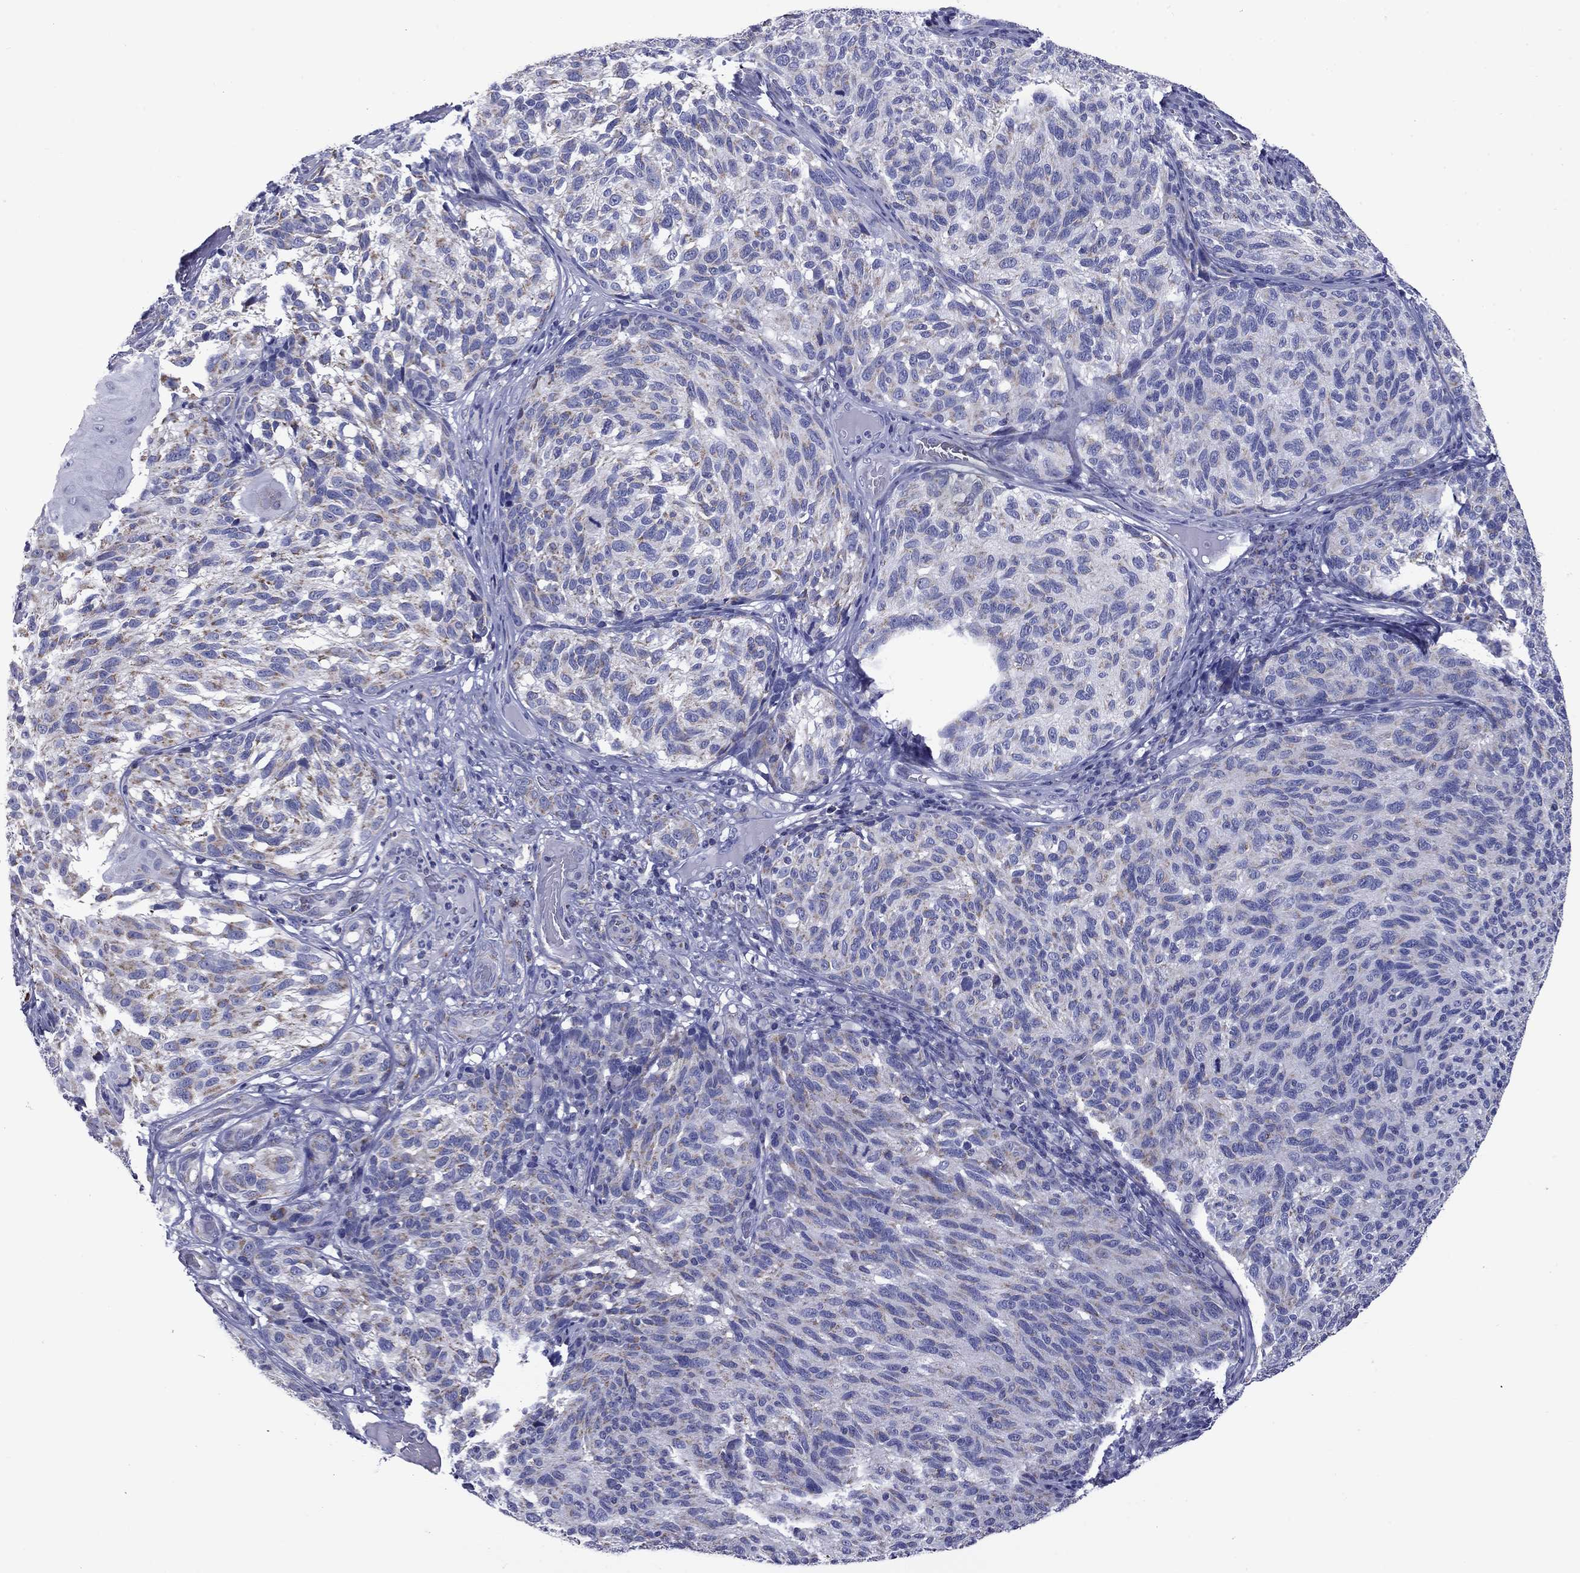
{"staining": {"intensity": "weak", "quantity": "<25%", "location": "cytoplasmic/membranous"}, "tissue": "melanoma", "cell_type": "Tumor cells", "image_type": "cancer", "snomed": [{"axis": "morphology", "description": "Malignant melanoma, NOS"}, {"axis": "topography", "description": "Skin"}], "caption": "Melanoma stained for a protein using immunohistochemistry shows no expression tumor cells.", "gene": "ACADSB", "patient": {"sex": "female", "age": 73}}